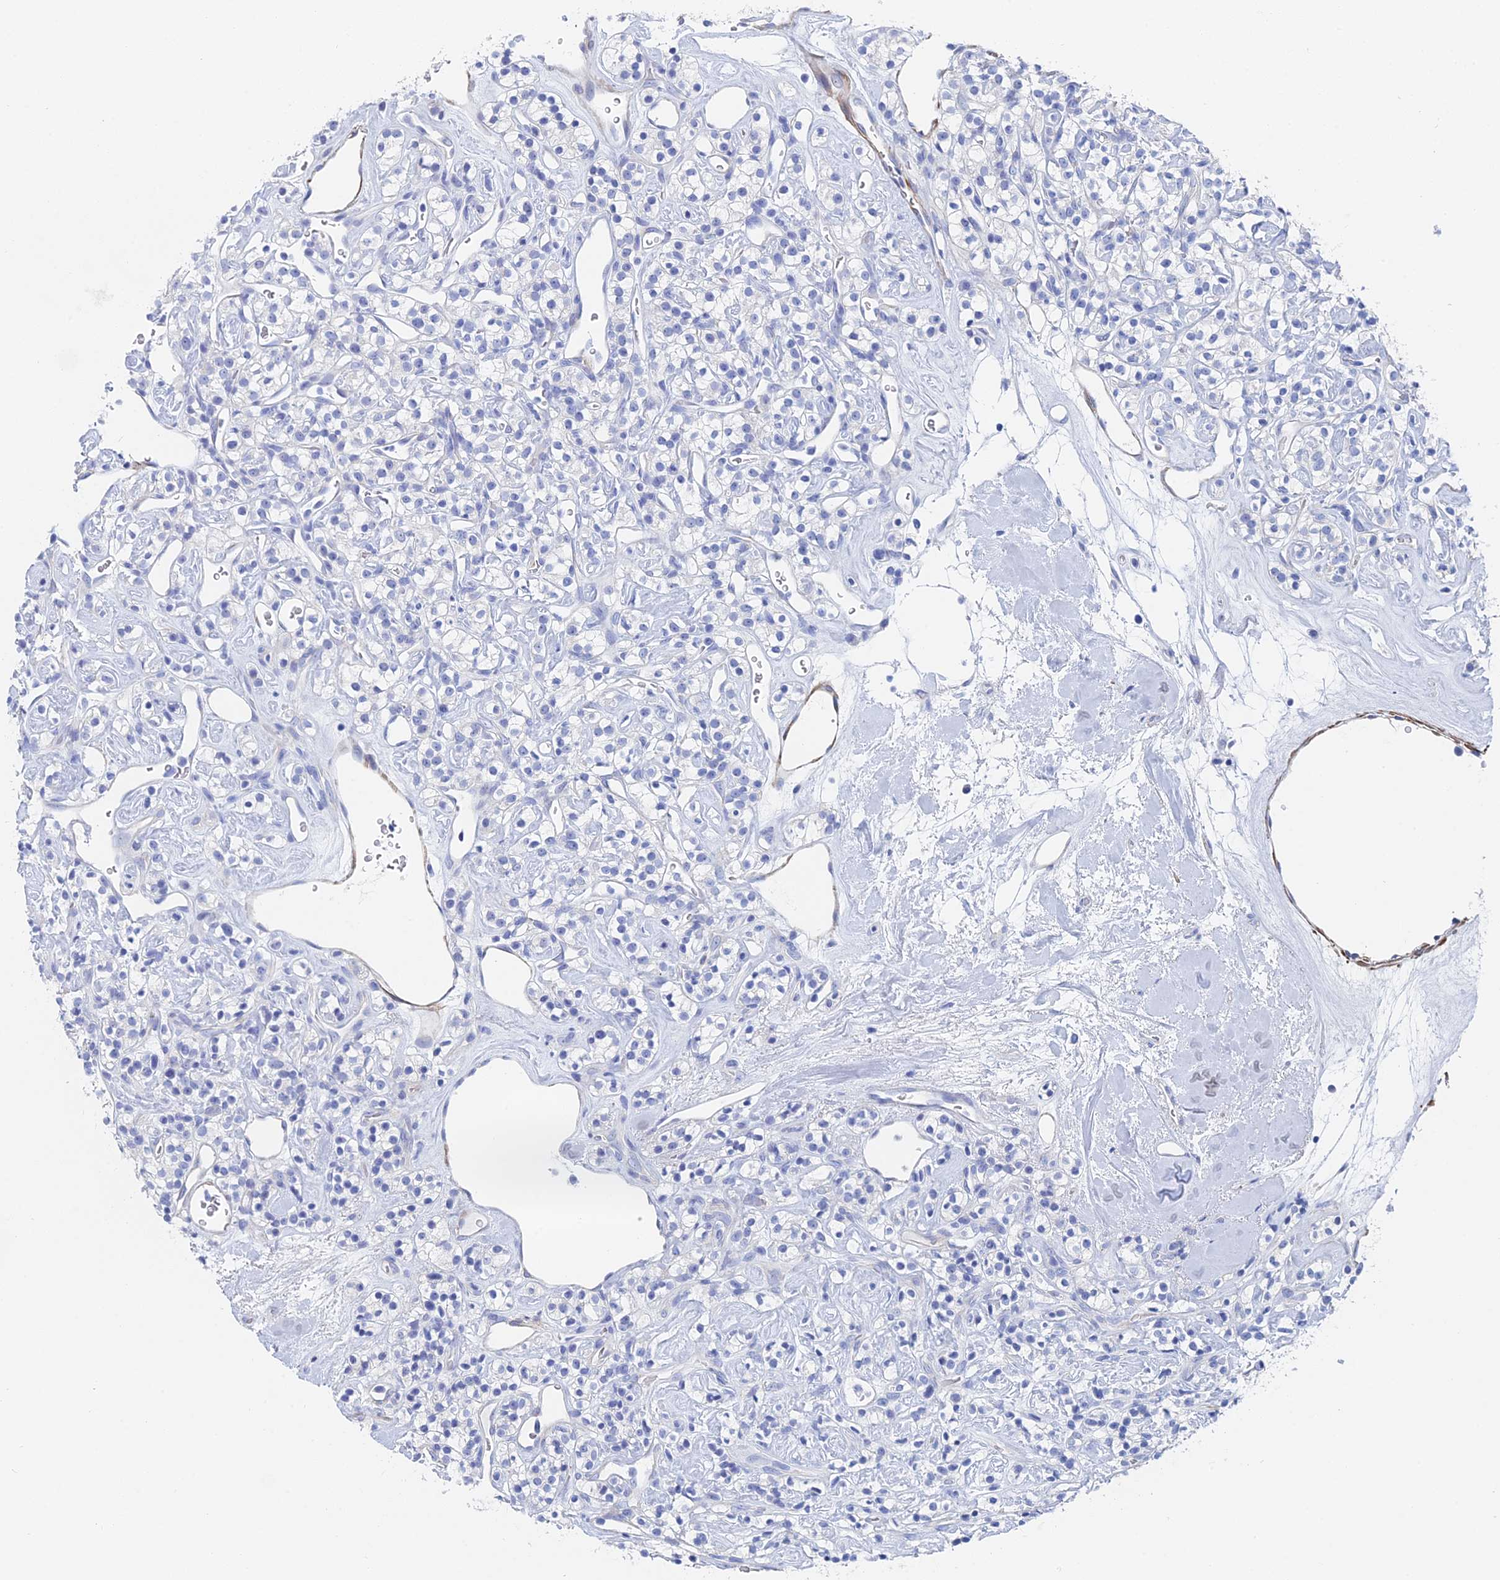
{"staining": {"intensity": "negative", "quantity": "none", "location": "none"}, "tissue": "renal cancer", "cell_type": "Tumor cells", "image_type": "cancer", "snomed": [{"axis": "morphology", "description": "Adenocarcinoma, NOS"}, {"axis": "topography", "description": "Kidney"}], "caption": "This photomicrograph is of renal cancer stained with immunohistochemistry to label a protein in brown with the nuclei are counter-stained blue. There is no positivity in tumor cells.", "gene": "KCNK18", "patient": {"sex": "male", "age": 77}}